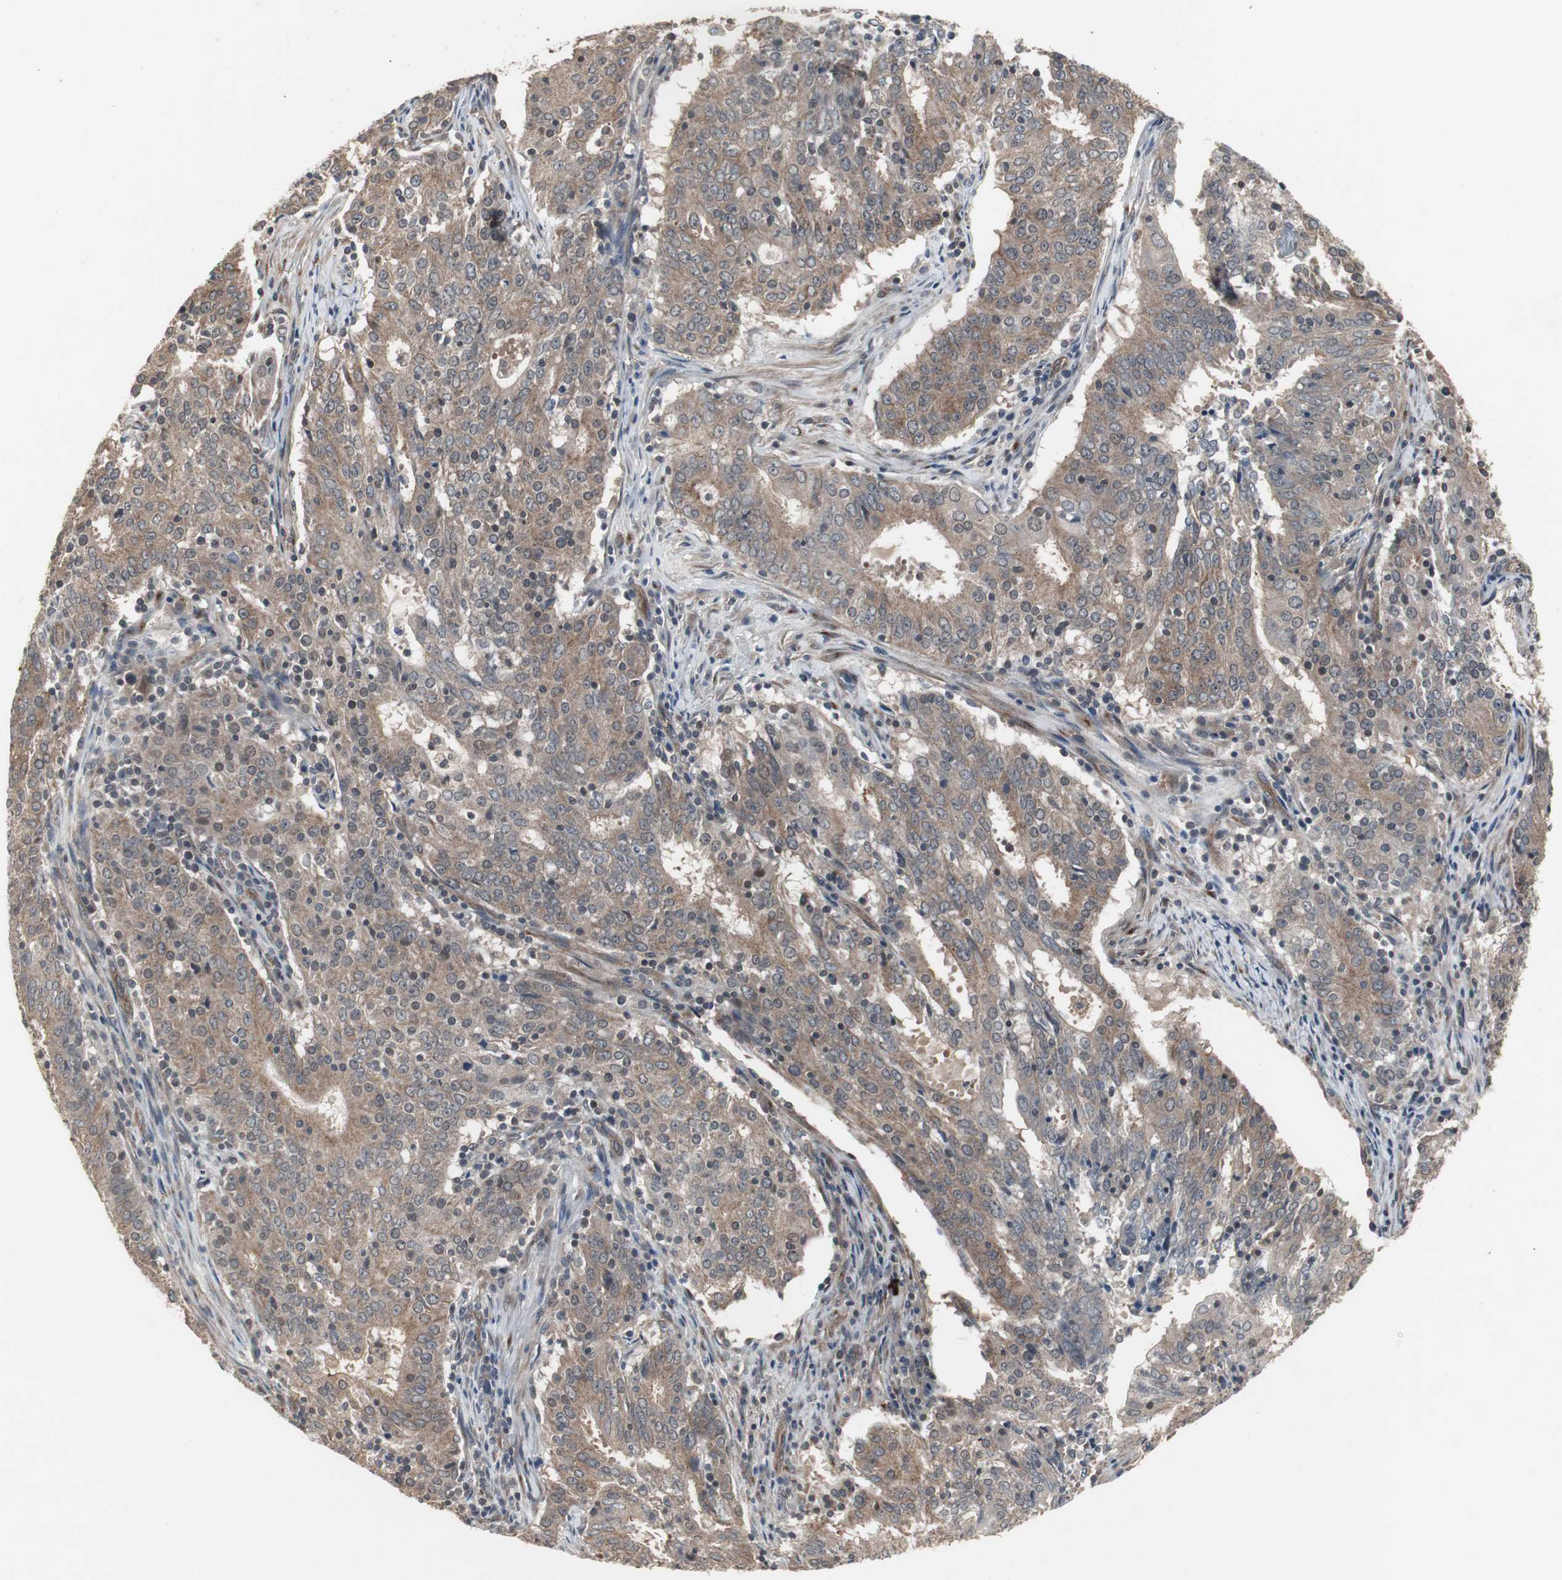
{"staining": {"intensity": "weak", "quantity": ">75%", "location": "cytoplasmic/membranous"}, "tissue": "cervical cancer", "cell_type": "Tumor cells", "image_type": "cancer", "snomed": [{"axis": "morphology", "description": "Adenocarcinoma, NOS"}, {"axis": "topography", "description": "Cervix"}], "caption": "Protein analysis of cervical cancer tissue exhibits weak cytoplasmic/membranous expression in approximately >75% of tumor cells. The staining was performed using DAB (3,3'-diaminobenzidine), with brown indicating positive protein expression. Nuclei are stained blue with hematoxylin.", "gene": "ATP2B2", "patient": {"sex": "female", "age": 44}}